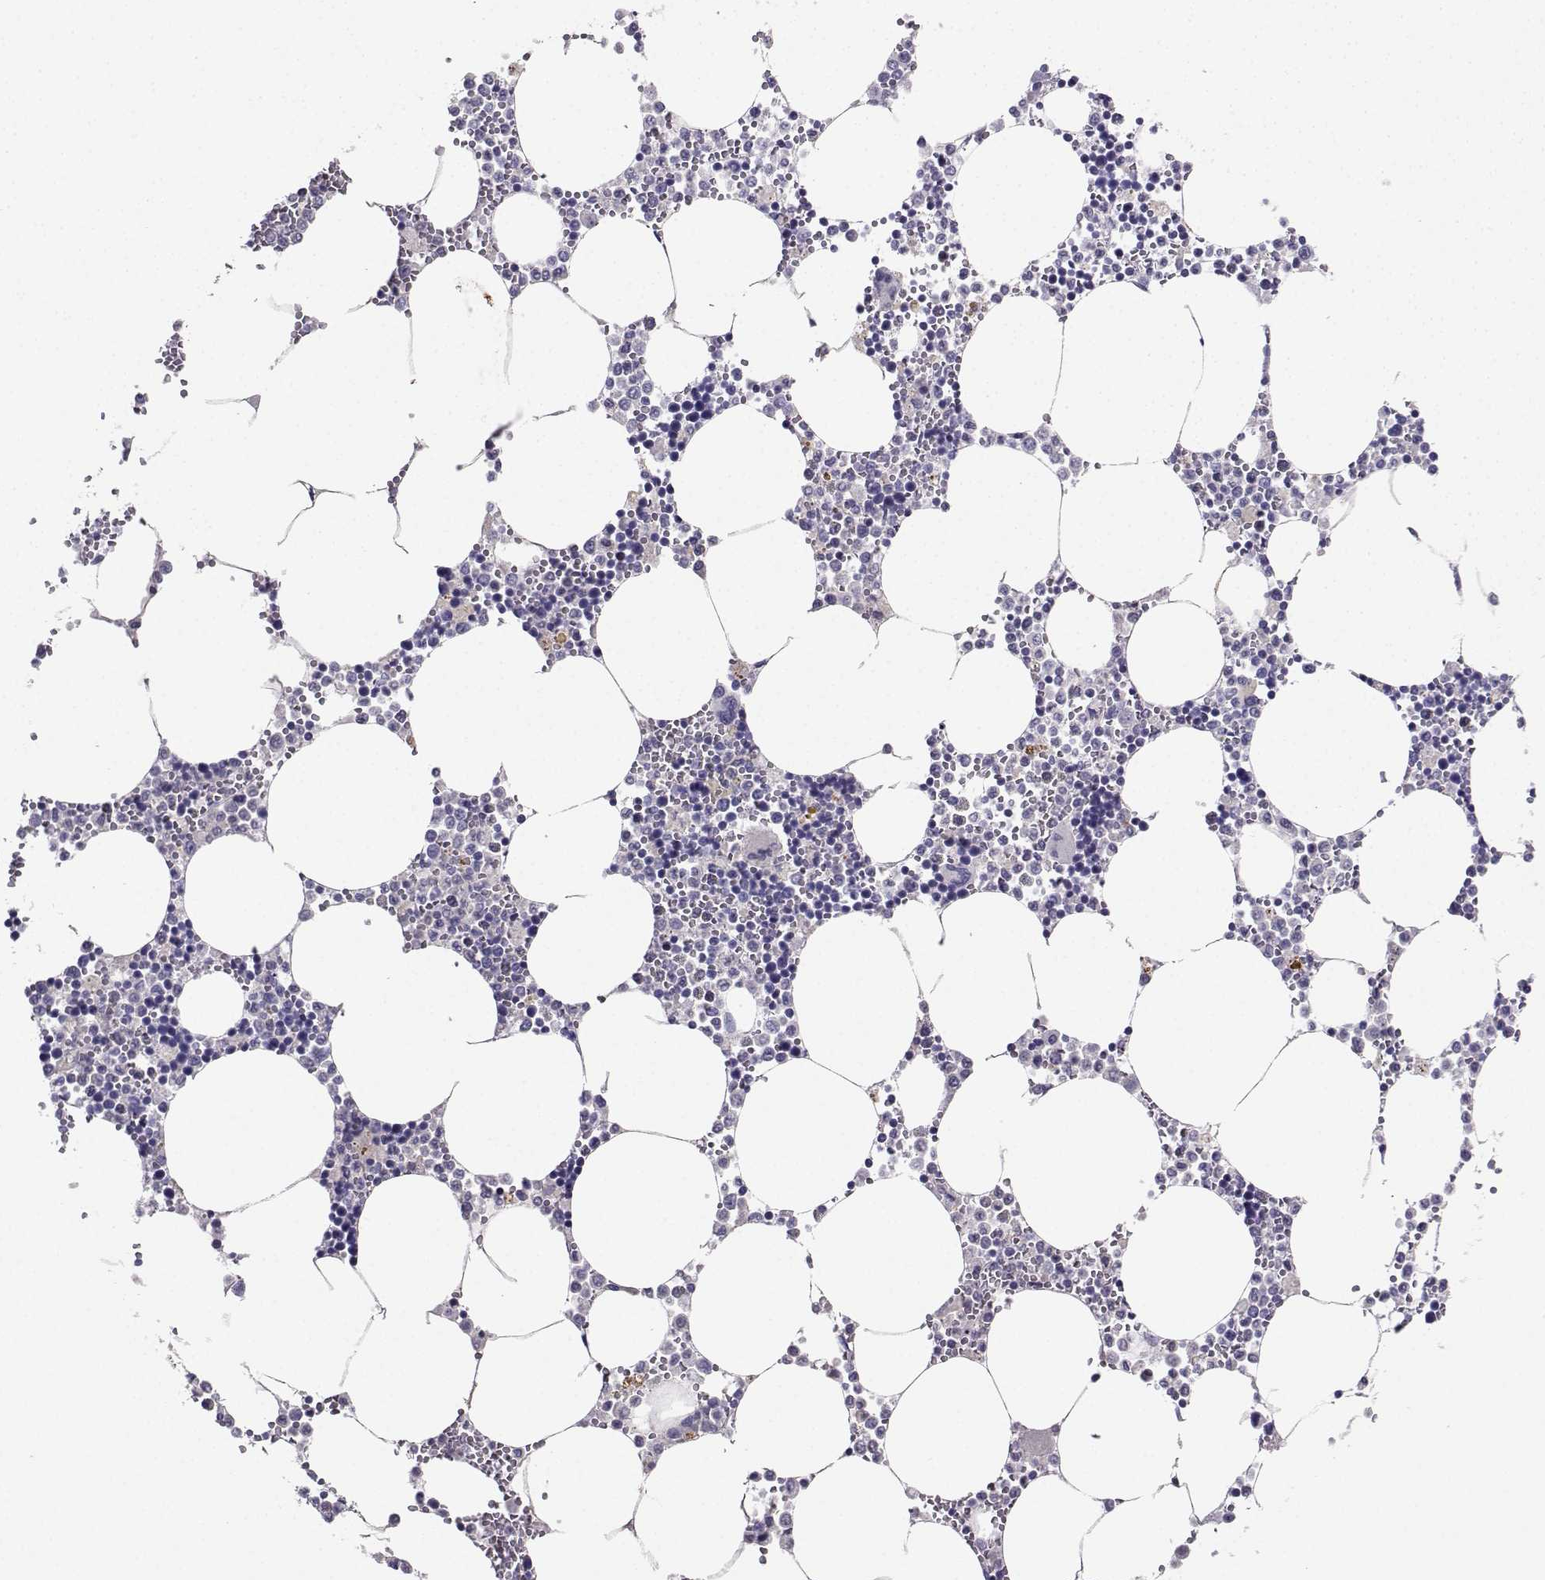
{"staining": {"intensity": "negative", "quantity": "none", "location": "none"}, "tissue": "bone marrow", "cell_type": "Hematopoietic cells", "image_type": "normal", "snomed": [{"axis": "morphology", "description": "Normal tissue, NOS"}, {"axis": "topography", "description": "Bone marrow"}], "caption": "The photomicrograph exhibits no significant expression in hematopoietic cells of bone marrow. (DAB (3,3'-diaminobenzidine) IHC with hematoxylin counter stain).", "gene": "GRIK4", "patient": {"sex": "male", "age": 54}}